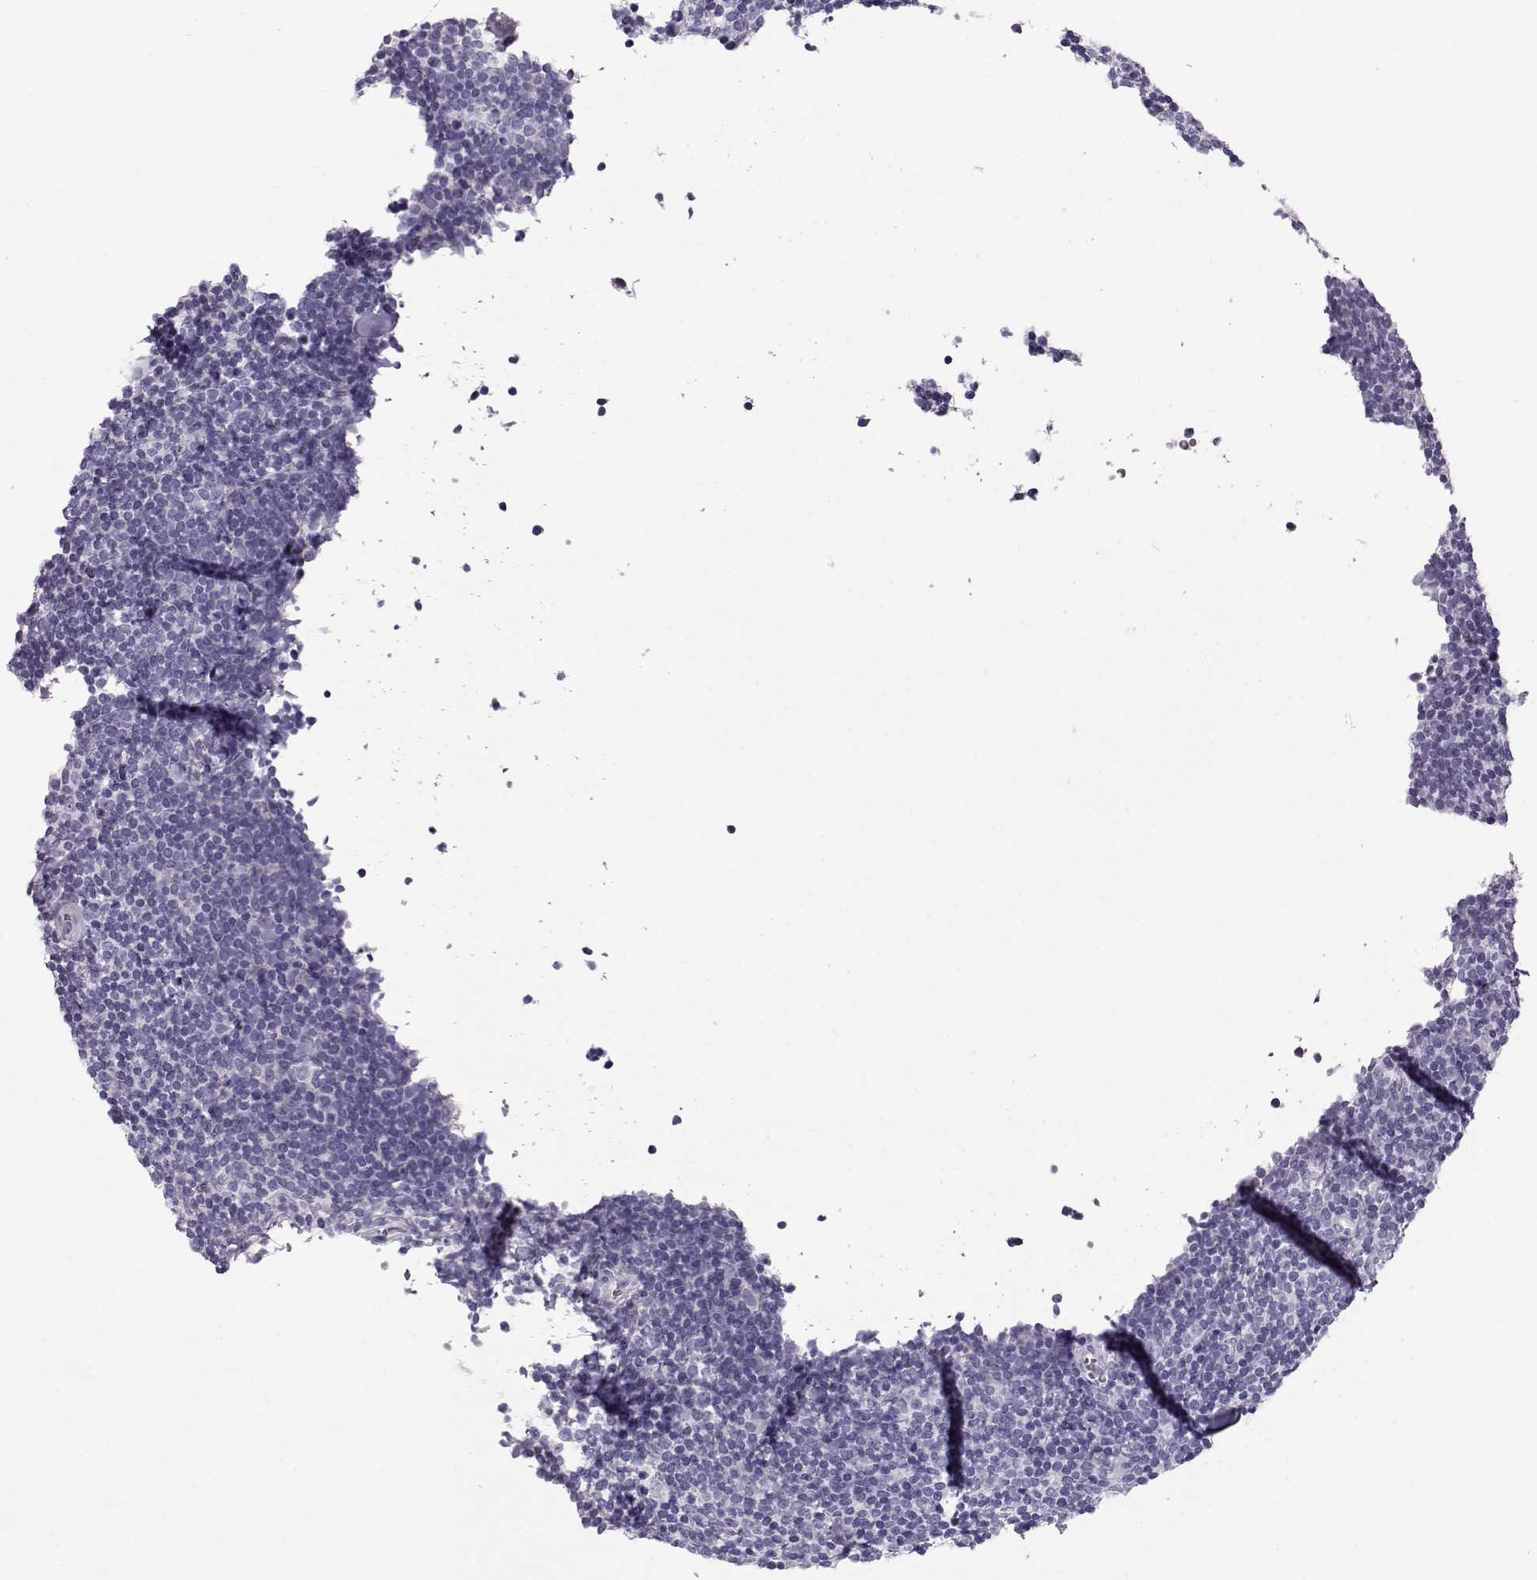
{"staining": {"intensity": "negative", "quantity": "none", "location": "none"}, "tissue": "lymphoma", "cell_type": "Tumor cells", "image_type": "cancer", "snomed": [{"axis": "morphology", "description": "Malignant lymphoma, non-Hodgkin's type, Low grade"}, {"axis": "topography", "description": "Lymph node"}], "caption": "Human lymphoma stained for a protein using immunohistochemistry (IHC) displays no expression in tumor cells.", "gene": "GPR26", "patient": {"sex": "female", "age": 56}}